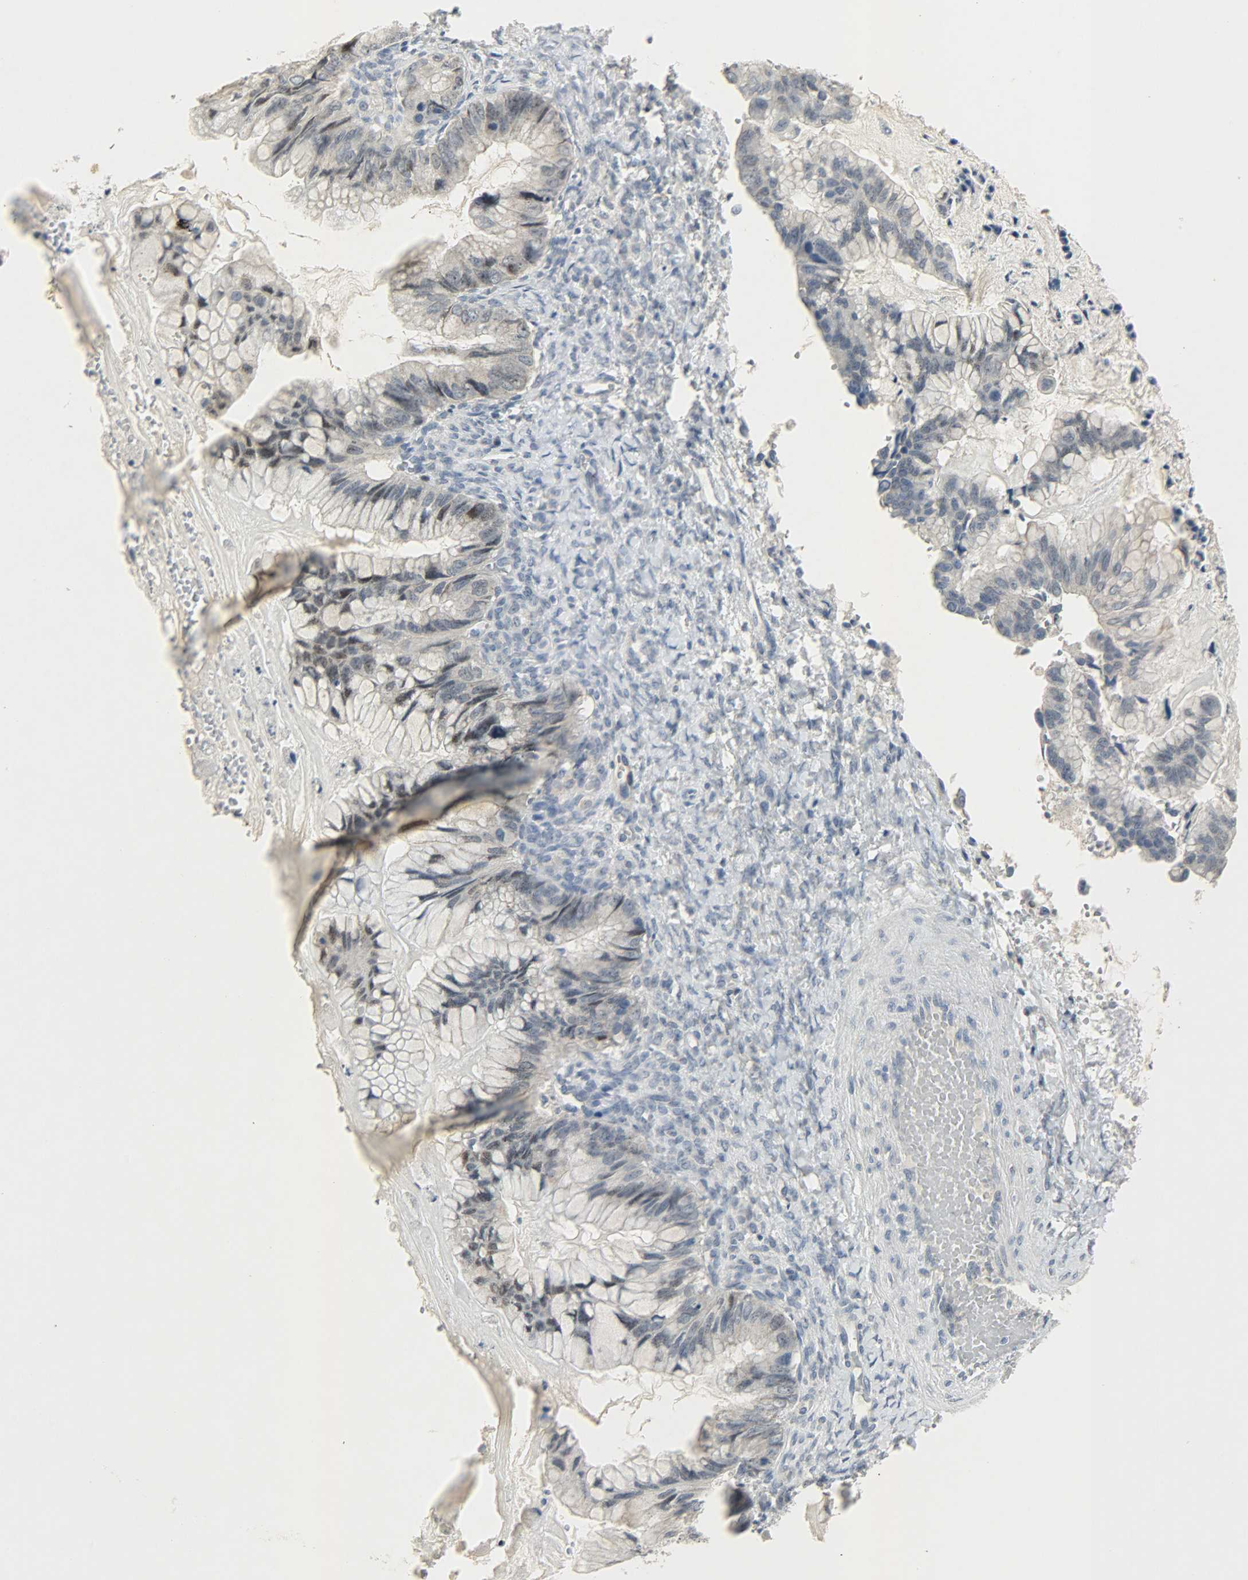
{"staining": {"intensity": "moderate", "quantity": "<25%", "location": "cytoplasmic/membranous,nuclear"}, "tissue": "ovarian cancer", "cell_type": "Tumor cells", "image_type": "cancer", "snomed": [{"axis": "morphology", "description": "Cystadenocarcinoma, mucinous, NOS"}, {"axis": "topography", "description": "Ovary"}], "caption": "Ovarian cancer stained for a protein (brown) shows moderate cytoplasmic/membranous and nuclear positive expression in approximately <25% of tumor cells.", "gene": "CAMK4", "patient": {"sex": "female", "age": 36}}